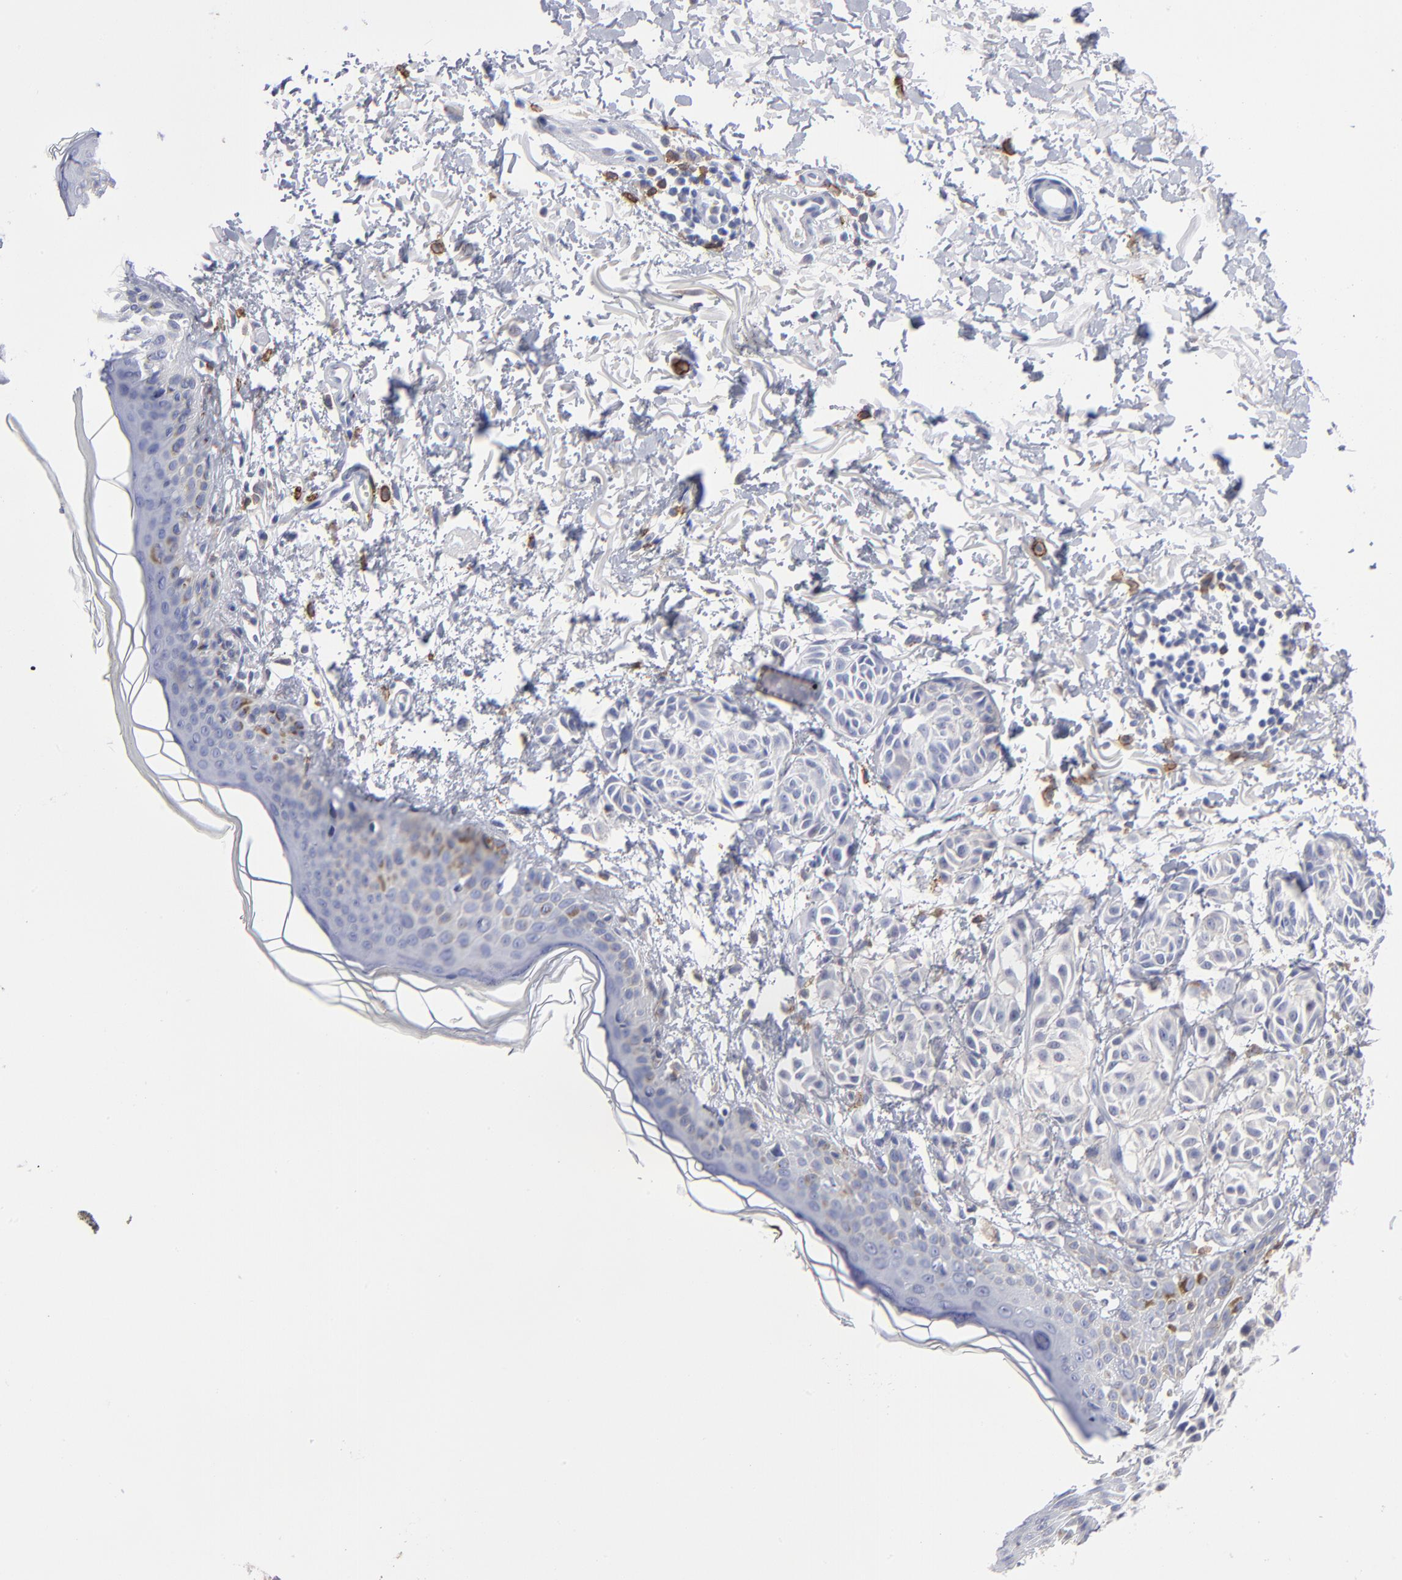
{"staining": {"intensity": "weak", "quantity": "<25%", "location": "cytoplasmic/membranous"}, "tissue": "melanoma", "cell_type": "Tumor cells", "image_type": "cancer", "snomed": [{"axis": "morphology", "description": "Malignant melanoma, NOS"}, {"axis": "topography", "description": "Skin"}], "caption": "Tumor cells are negative for brown protein staining in malignant melanoma.", "gene": "LAT2", "patient": {"sex": "male", "age": 76}}